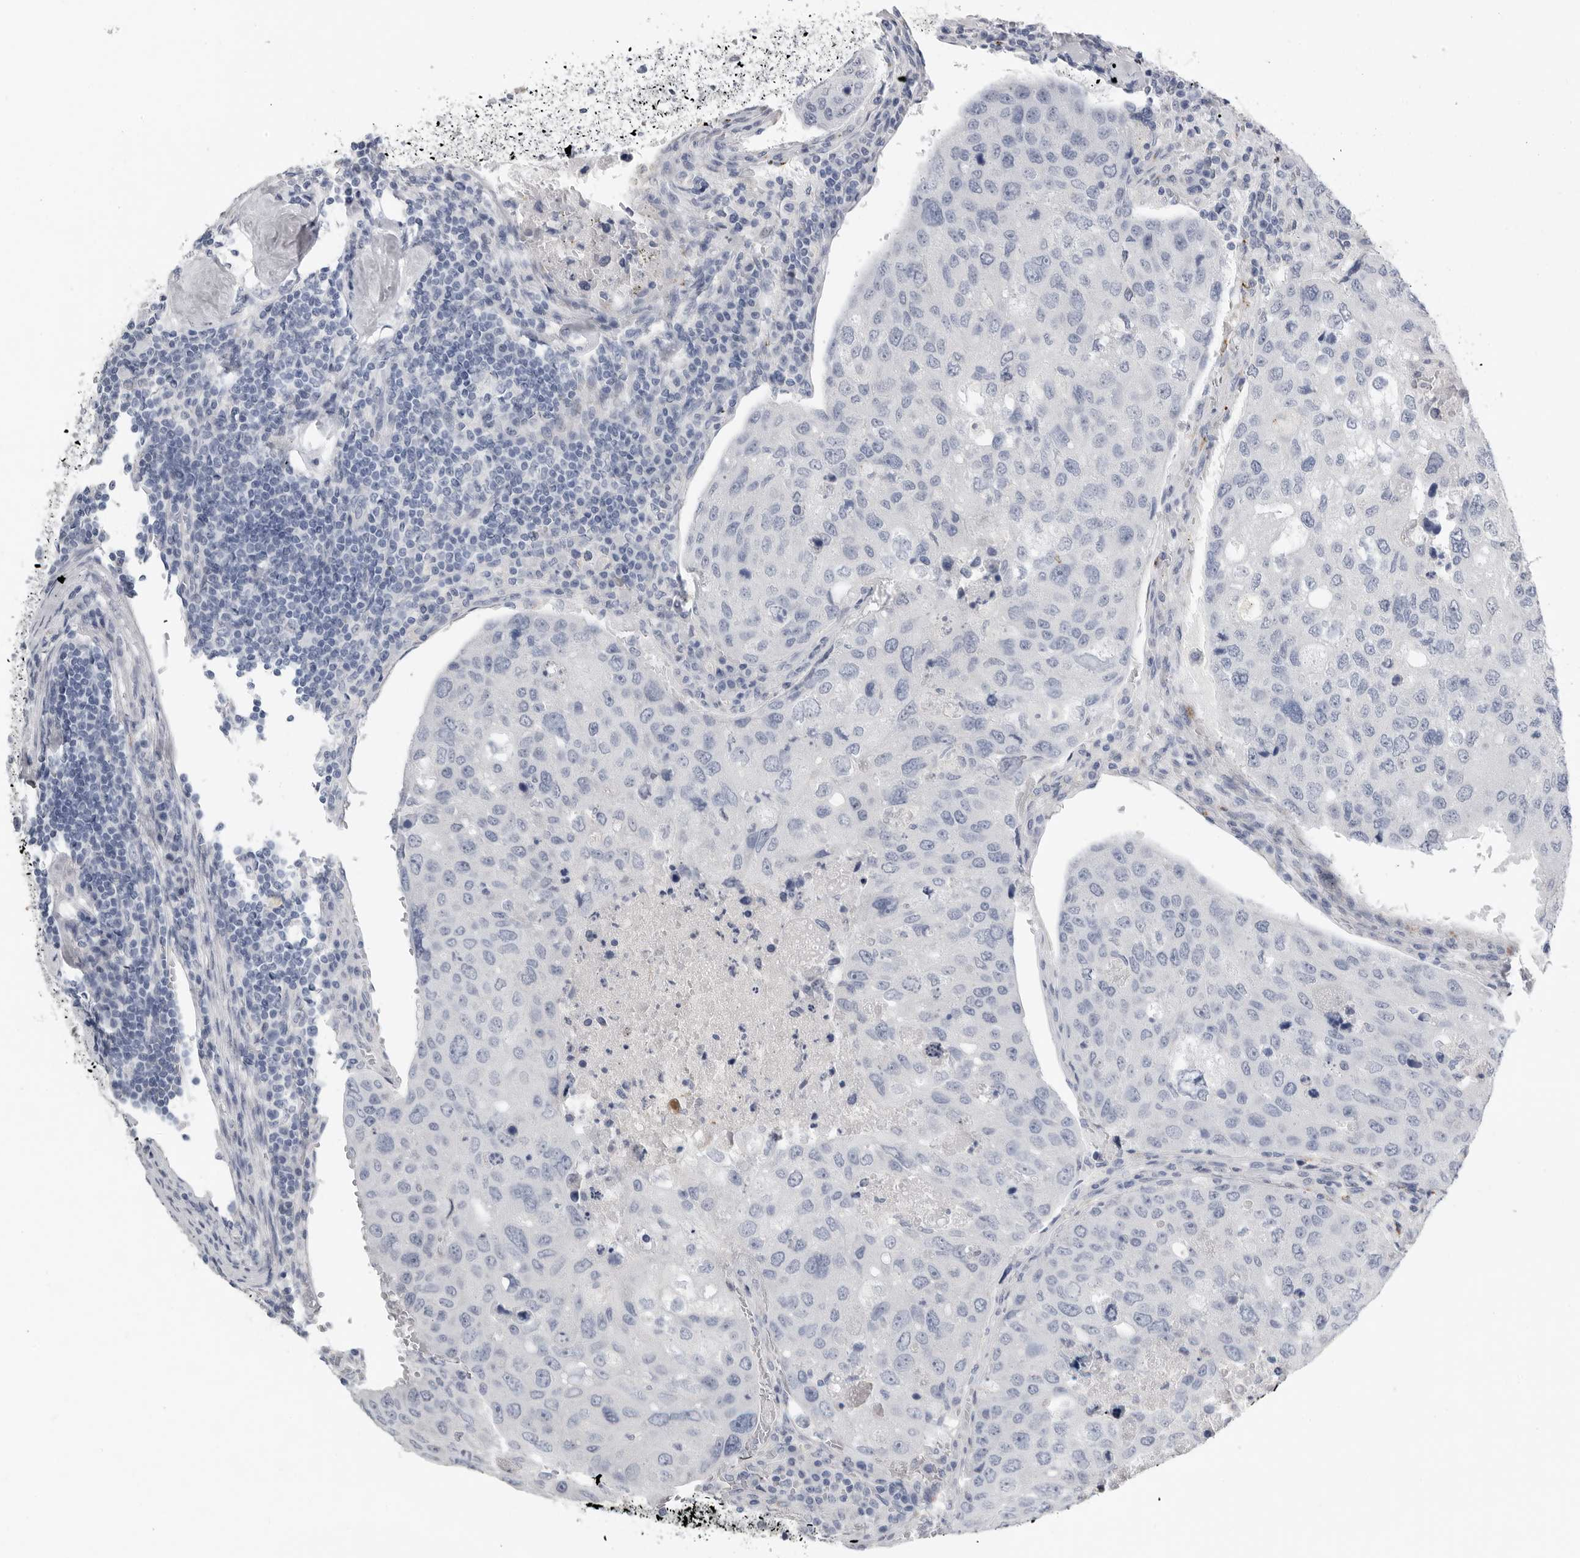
{"staining": {"intensity": "negative", "quantity": "none", "location": "none"}, "tissue": "urothelial cancer", "cell_type": "Tumor cells", "image_type": "cancer", "snomed": [{"axis": "morphology", "description": "Urothelial carcinoma, High grade"}, {"axis": "topography", "description": "Lymph node"}, {"axis": "topography", "description": "Urinary bladder"}], "caption": "High power microscopy photomicrograph of an IHC micrograph of urothelial cancer, revealing no significant staining in tumor cells. (DAB (3,3'-diaminobenzidine) IHC with hematoxylin counter stain).", "gene": "TIMP1", "patient": {"sex": "male", "age": 51}}